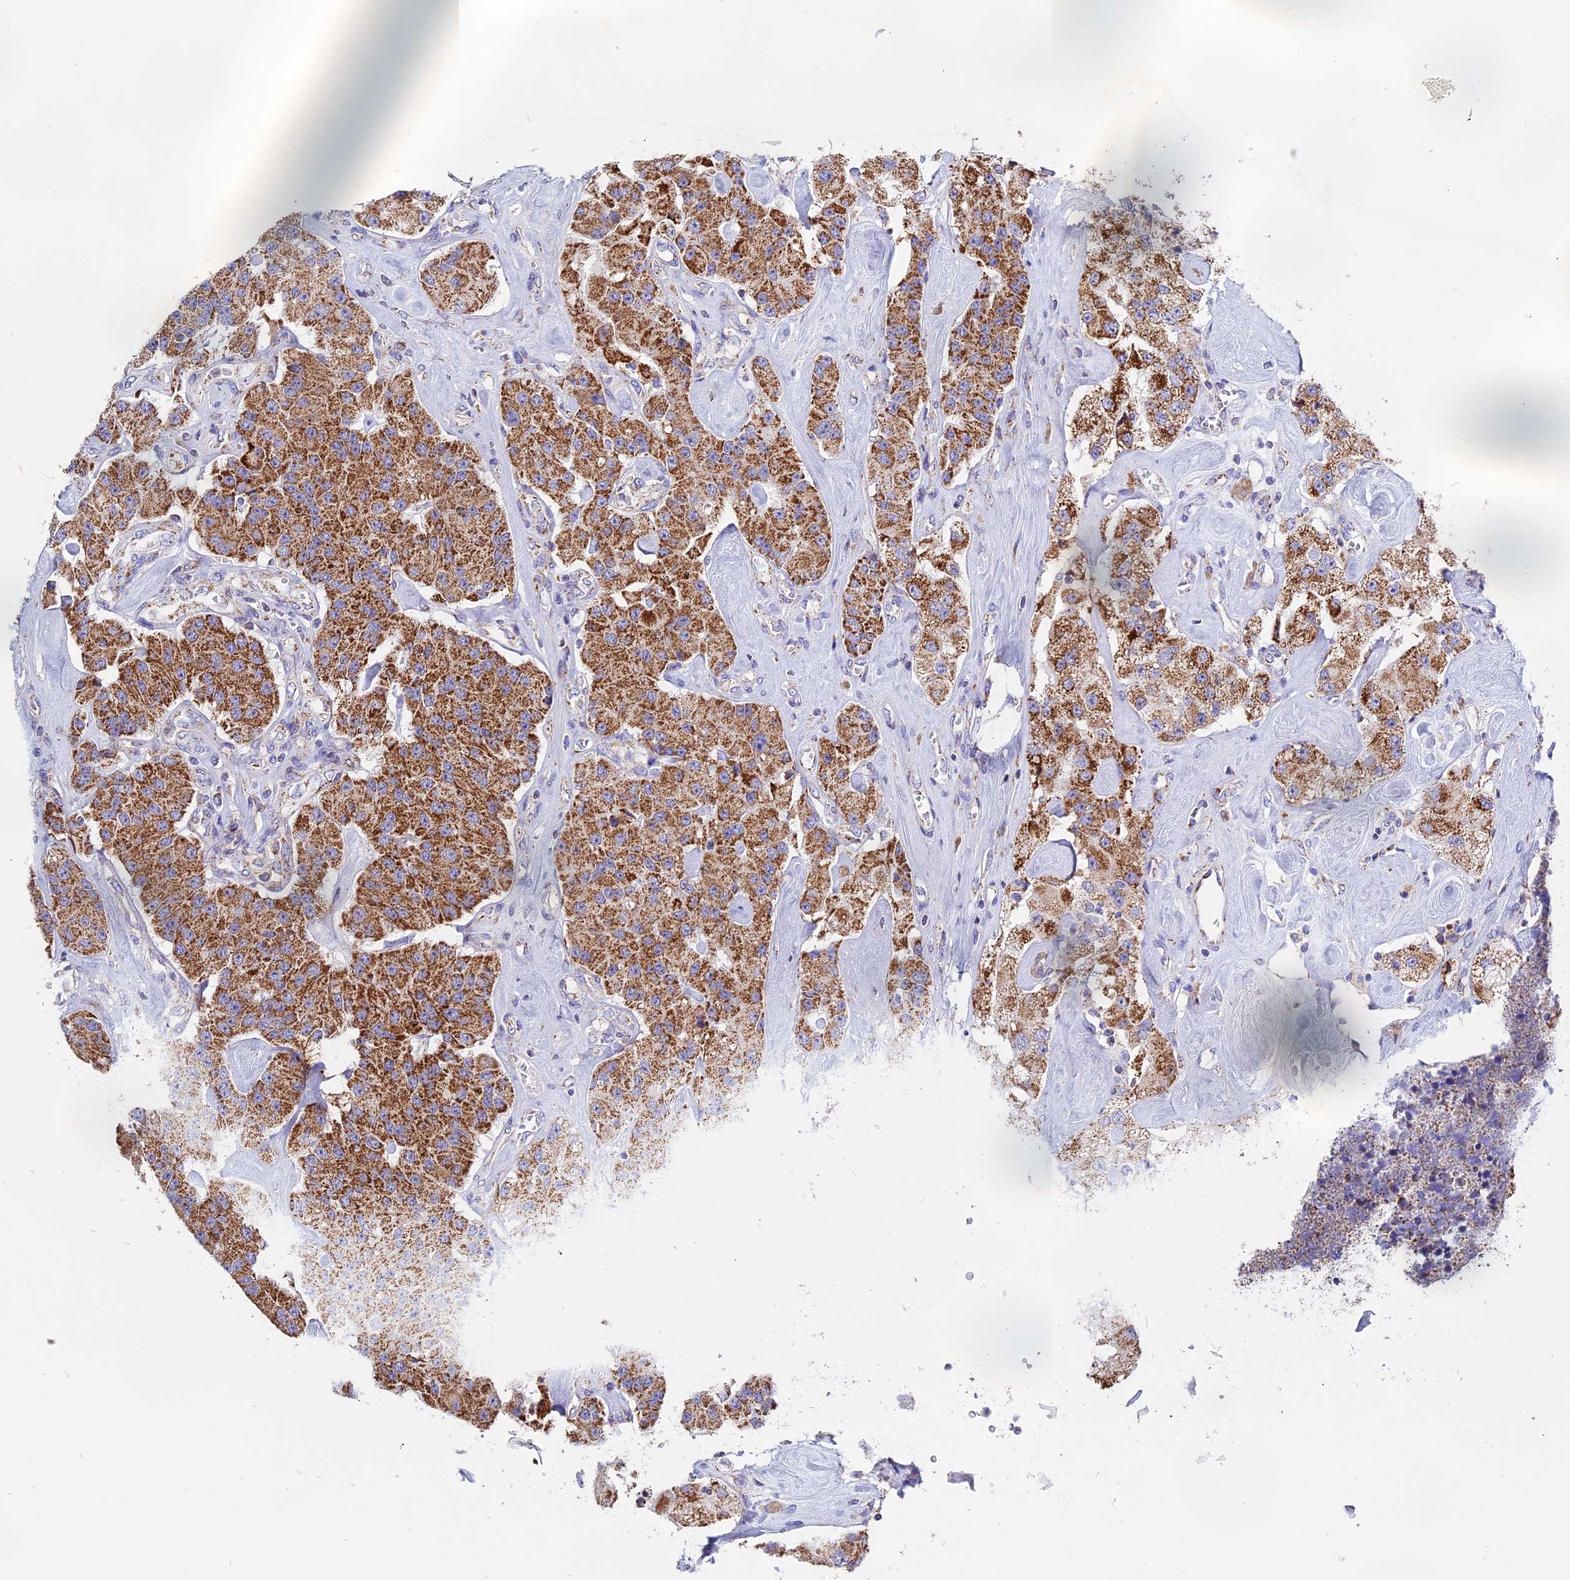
{"staining": {"intensity": "moderate", "quantity": ">75%", "location": "cytoplasmic/membranous"}, "tissue": "carcinoid", "cell_type": "Tumor cells", "image_type": "cancer", "snomed": [{"axis": "morphology", "description": "Carcinoid, malignant, NOS"}, {"axis": "topography", "description": "Pancreas"}], "caption": "The histopathology image displays a brown stain indicating the presence of a protein in the cytoplasmic/membranous of tumor cells in carcinoid.", "gene": "MRPS34", "patient": {"sex": "male", "age": 41}}